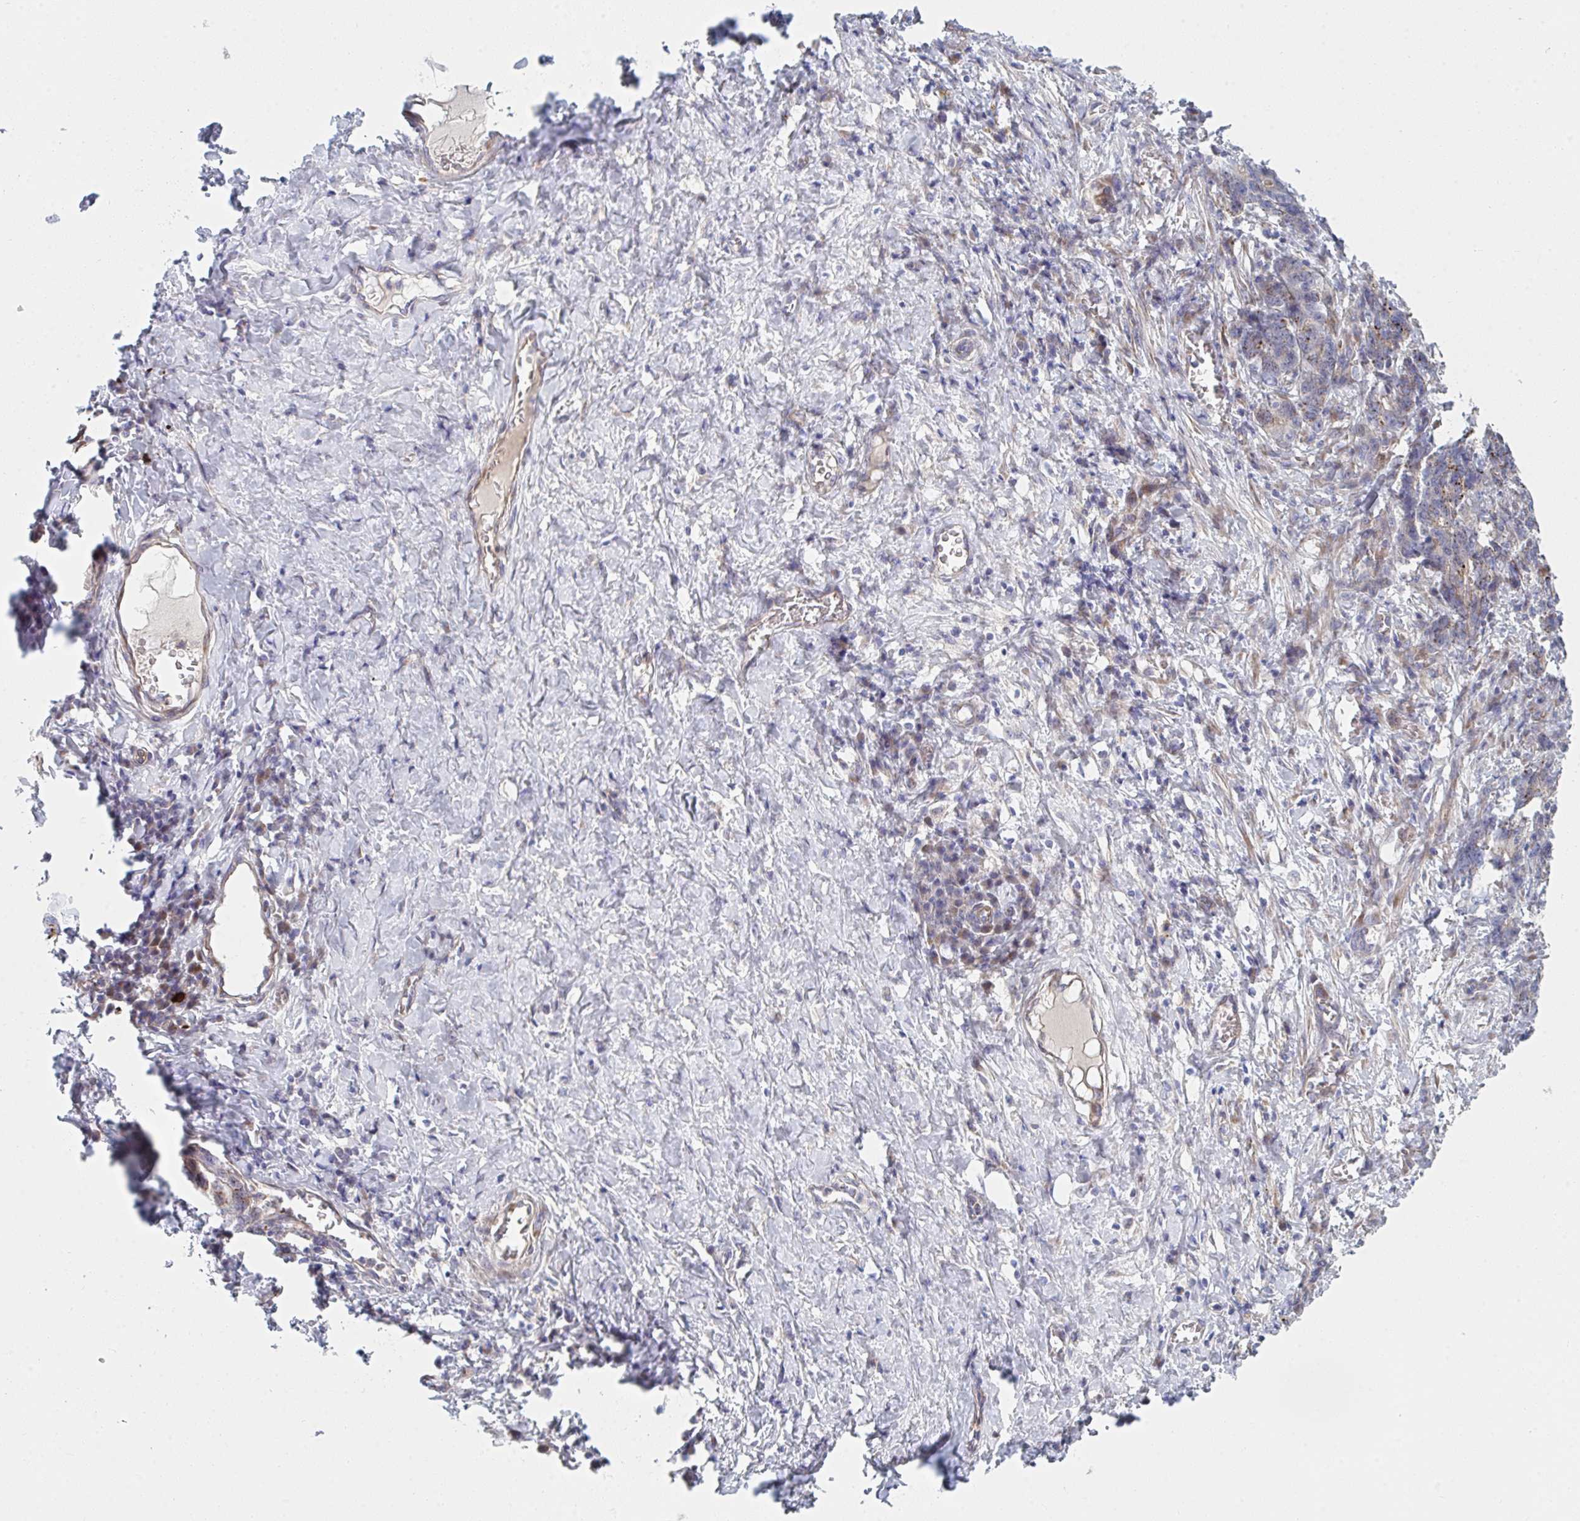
{"staining": {"intensity": "moderate", "quantity": "<25%", "location": "cytoplasmic/membranous"}, "tissue": "stomach cancer", "cell_type": "Tumor cells", "image_type": "cancer", "snomed": [{"axis": "morphology", "description": "Normal tissue, NOS"}, {"axis": "morphology", "description": "Adenocarcinoma, NOS"}, {"axis": "topography", "description": "Stomach"}], "caption": "High-power microscopy captured an immunohistochemistry (IHC) histopathology image of stomach cancer (adenocarcinoma), revealing moderate cytoplasmic/membranous expression in about <25% of tumor cells.", "gene": "TNFSF4", "patient": {"sex": "female", "age": 64}}